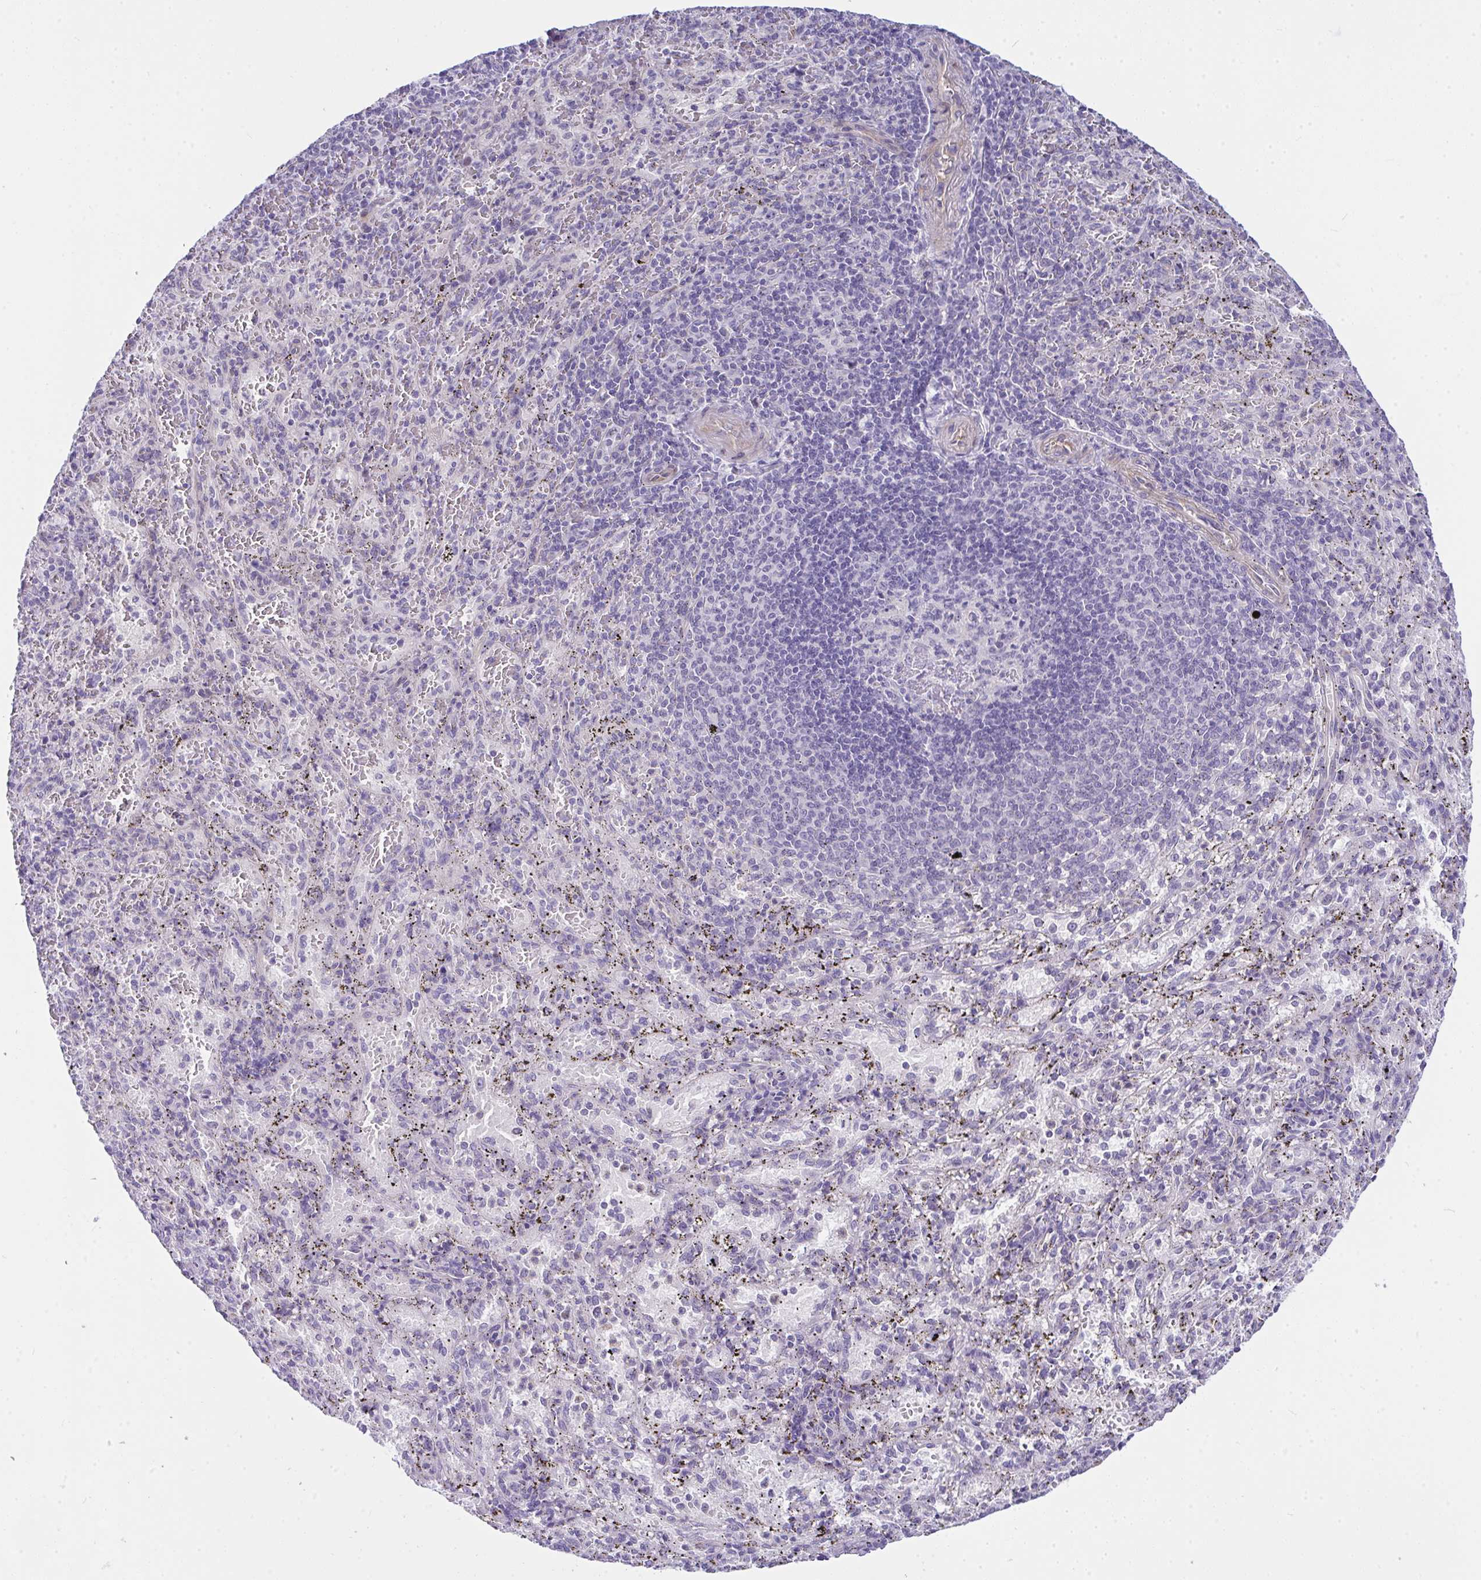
{"staining": {"intensity": "negative", "quantity": "none", "location": "none"}, "tissue": "spleen", "cell_type": "Cells in red pulp", "image_type": "normal", "snomed": [{"axis": "morphology", "description": "Normal tissue, NOS"}, {"axis": "topography", "description": "Spleen"}], "caption": "High power microscopy photomicrograph of an immunohistochemistry histopathology image of unremarkable spleen, revealing no significant expression in cells in red pulp. (DAB (3,3'-diaminobenzidine) immunohistochemistry visualized using brightfield microscopy, high magnification).", "gene": "NFXL1", "patient": {"sex": "male", "age": 57}}